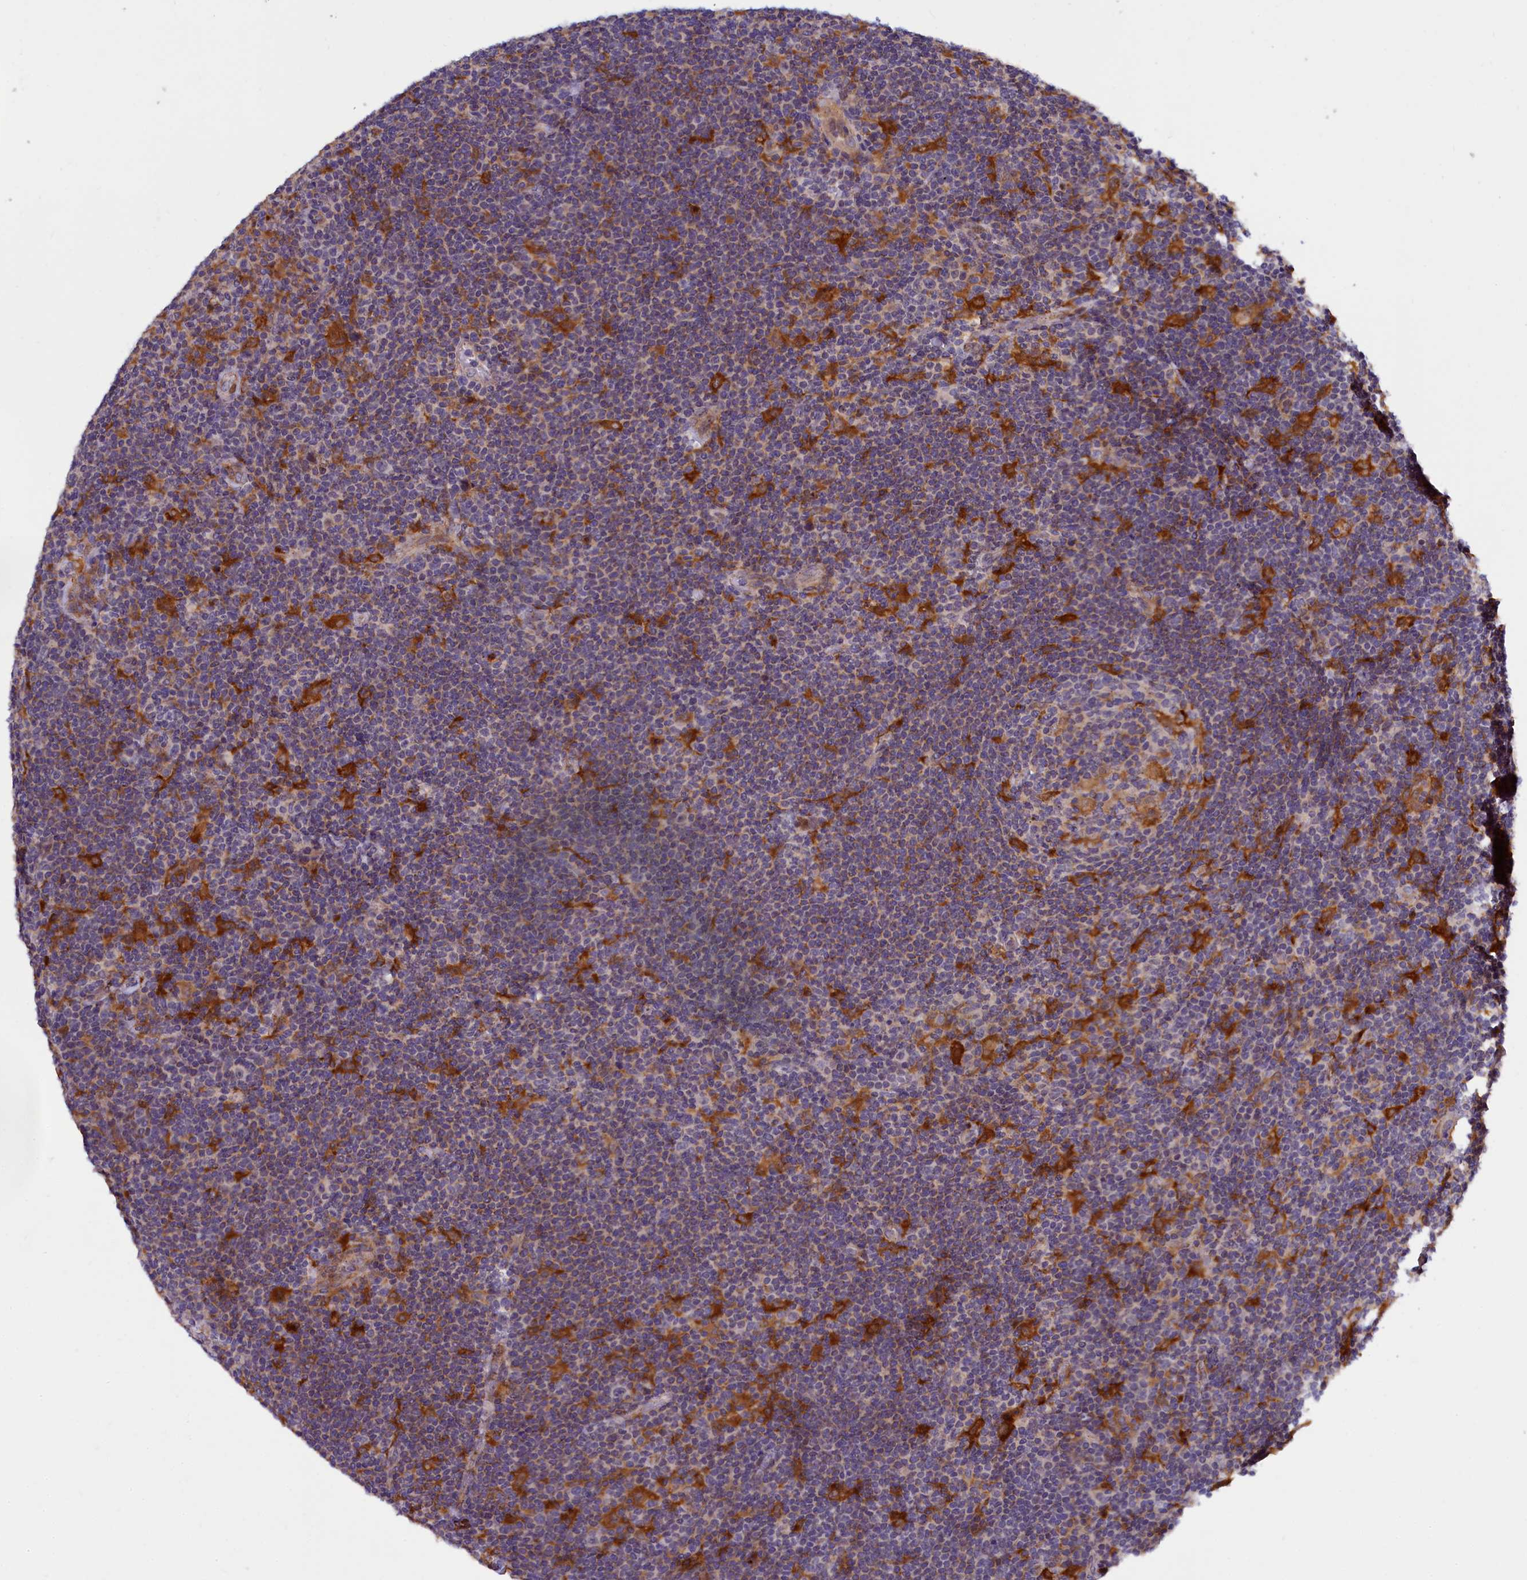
{"staining": {"intensity": "negative", "quantity": "none", "location": "none"}, "tissue": "lymphoma", "cell_type": "Tumor cells", "image_type": "cancer", "snomed": [{"axis": "morphology", "description": "Hodgkin's disease, NOS"}, {"axis": "topography", "description": "Lymph node"}], "caption": "Lymphoma was stained to show a protein in brown. There is no significant expression in tumor cells.", "gene": "NAIP", "patient": {"sex": "female", "age": 57}}